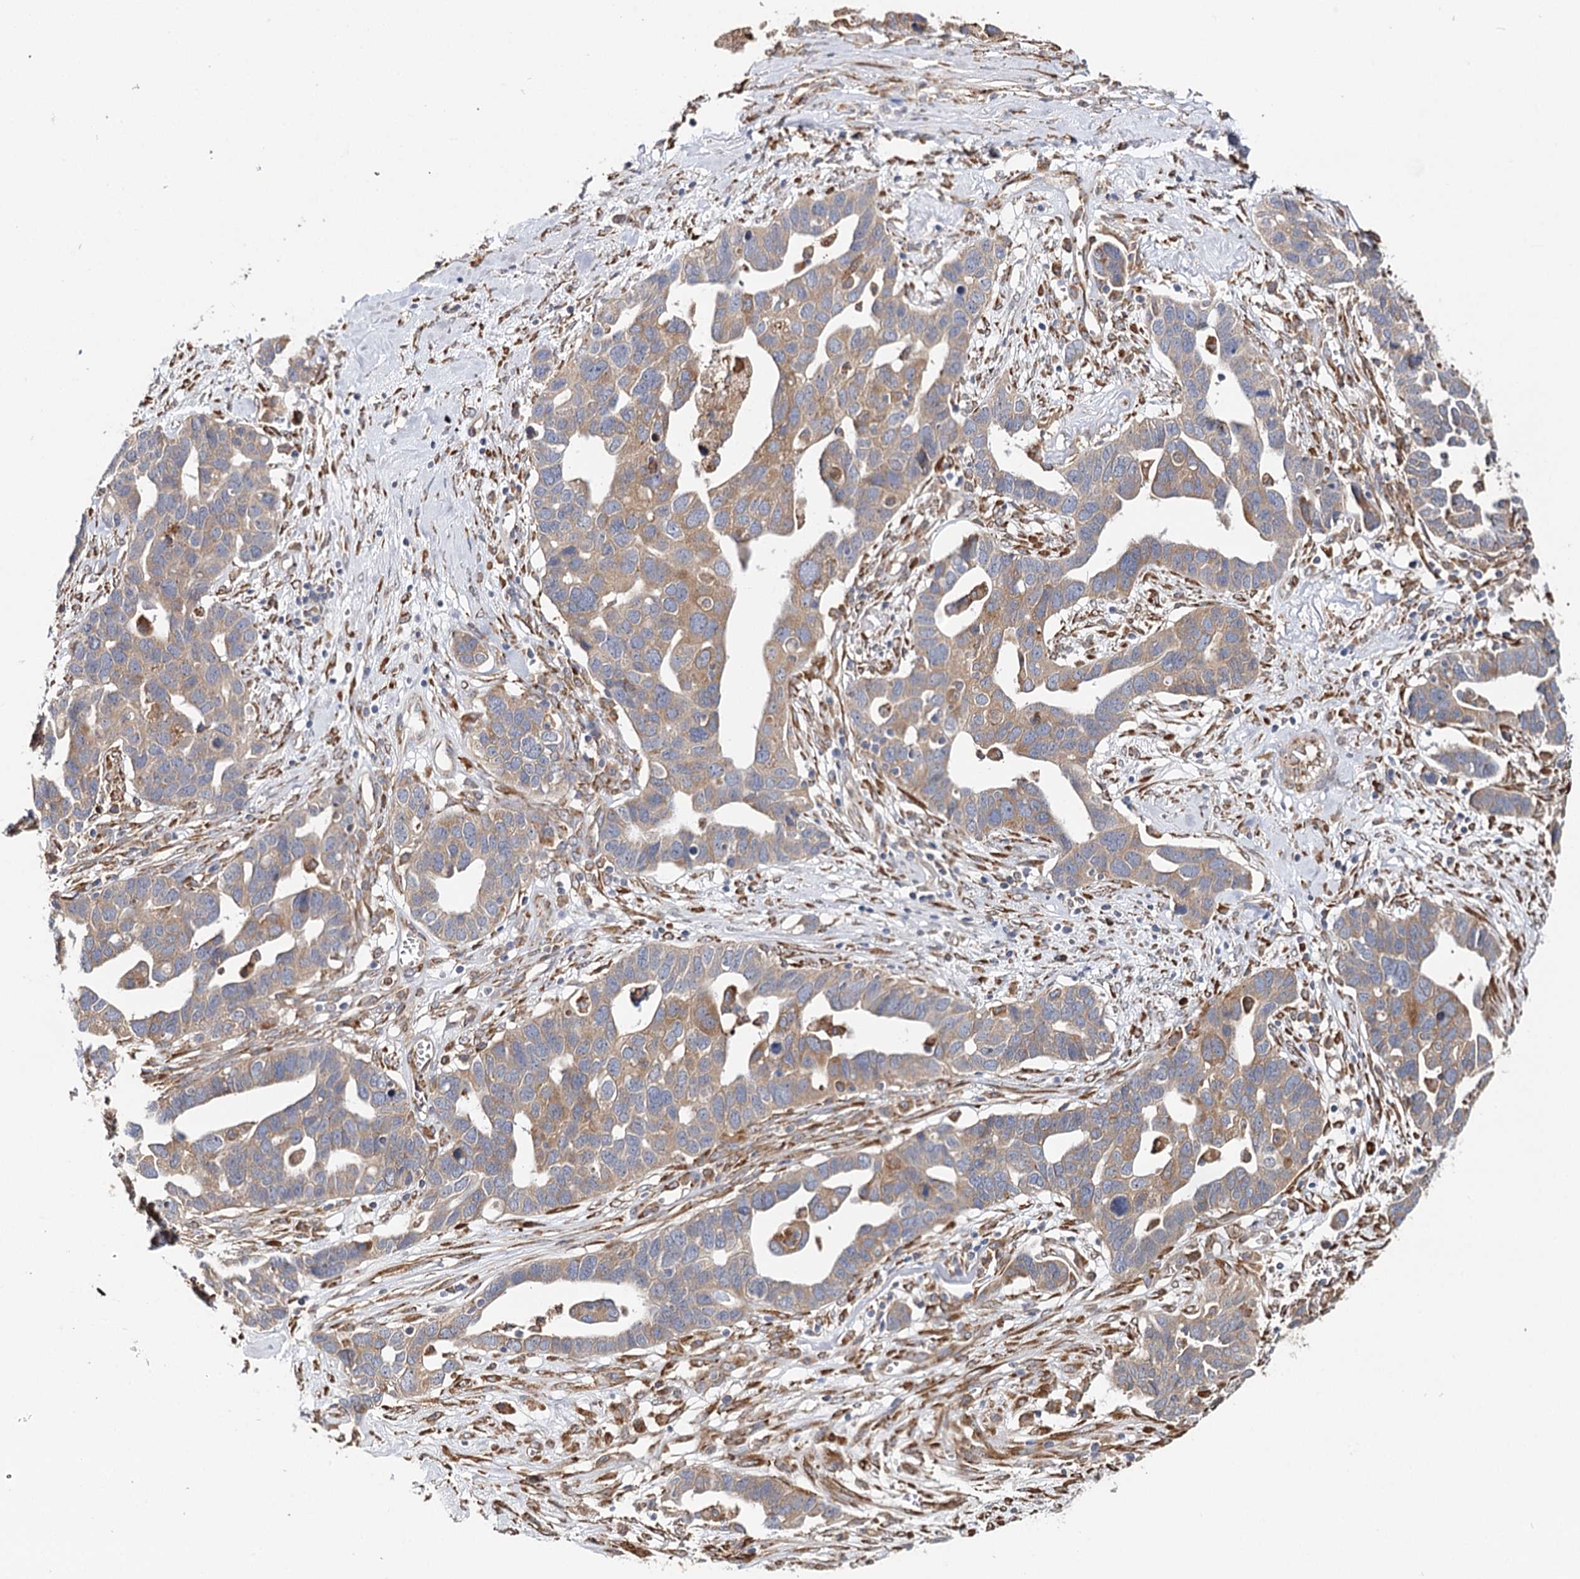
{"staining": {"intensity": "moderate", "quantity": "<25%", "location": "cytoplasmic/membranous"}, "tissue": "ovarian cancer", "cell_type": "Tumor cells", "image_type": "cancer", "snomed": [{"axis": "morphology", "description": "Cystadenocarcinoma, serous, NOS"}, {"axis": "topography", "description": "Ovary"}], "caption": "IHC (DAB (3,3'-diaminobenzidine)) staining of ovarian cancer shows moderate cytoplasmic/membranous protein expression in approximately <25% of tumor cells. Using DAB (brown) and hematoxylin (blue) stains, captured at high magnification using brightfield microscopy.", "gene": "VEGFA", "patient": {"sex": "female", "age": 54}}